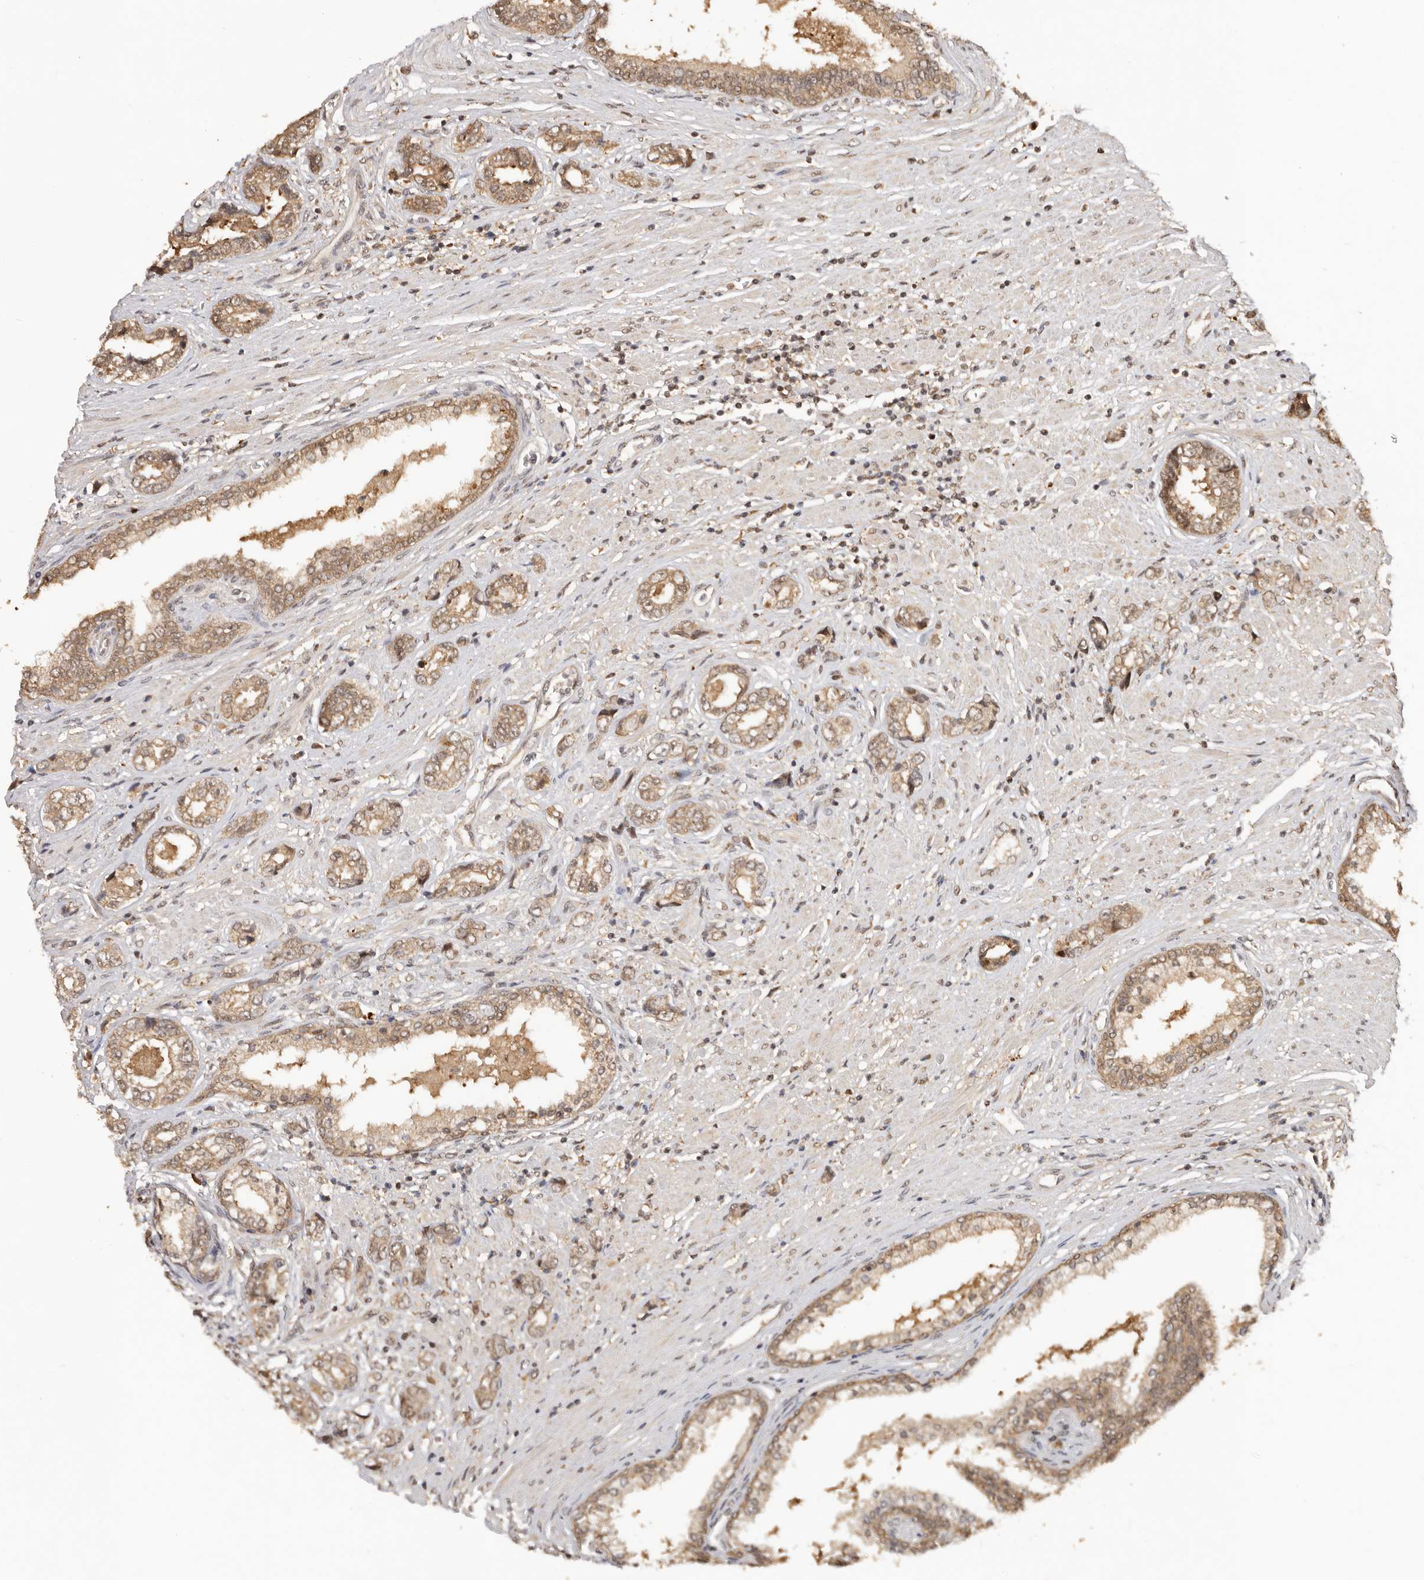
{"staining": {"intensity": "moderate", "quantity": ">75%", "location": "cytoplasmic/membranous,nuclear"}, "tissue": "prostate cancer", "cell_type": "Tumor cells", "image_type": "cancer", "snomed": [{"axis": "morphology", "description": "Adenocarcinoma, High grade"}, {"axis": "topography", "description": "Prostate"}], "caption": "Prostate cancer (adenocarcinoma (high-grade)) tissue displays moderate cytoplasmic/membranous and nuclear staining in approximately >75% of tumor cells", "gene": "PSMA5", "patient": {"sex": "male", "age": 61}}